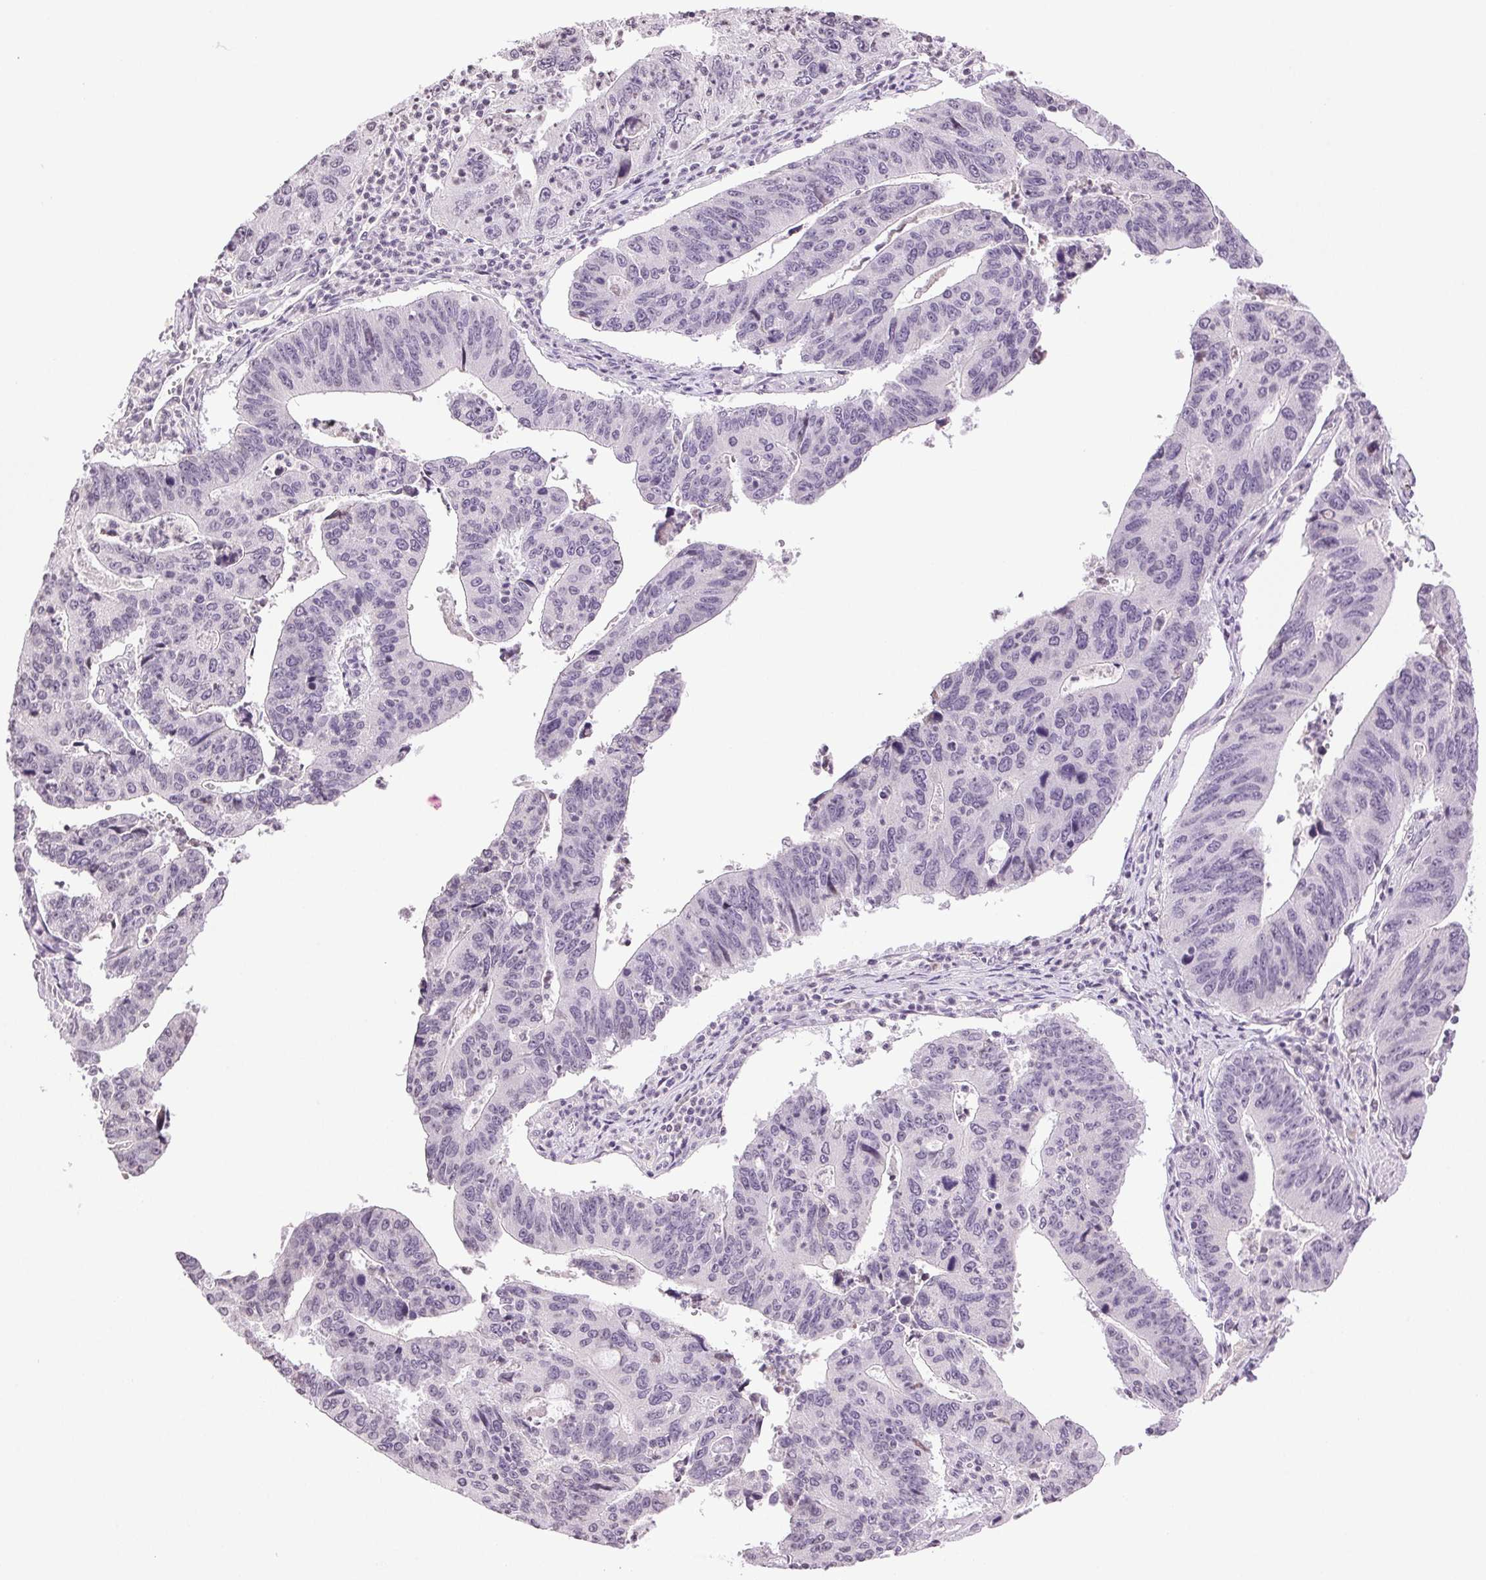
{"staining": {"intensity": "negative", "quantity": "none", "location": "none"}, "tissue": "stomach cancer", "cell_type": "Tumor cells", "image_type": "cancer", "snomed": [{"axis": "morphology", "description": "Adenocarcinoma, NOS"}, {"axis": "topography", "description": "Stomach"}], "caption": "This image is of adenocarcinoma (stomach) stained with immunohistochemistry to label a protein in brown with the nuclei are counter-stained blue. There is no expression in tumor cells. The staining was performed using DAB to visualize the protein expression in brown, while the nuclei were stained in blue with hematoxylin (Magnification: 20x).", "gene": "TNNT3", "patient": {"sex": "male", "age": 59}}